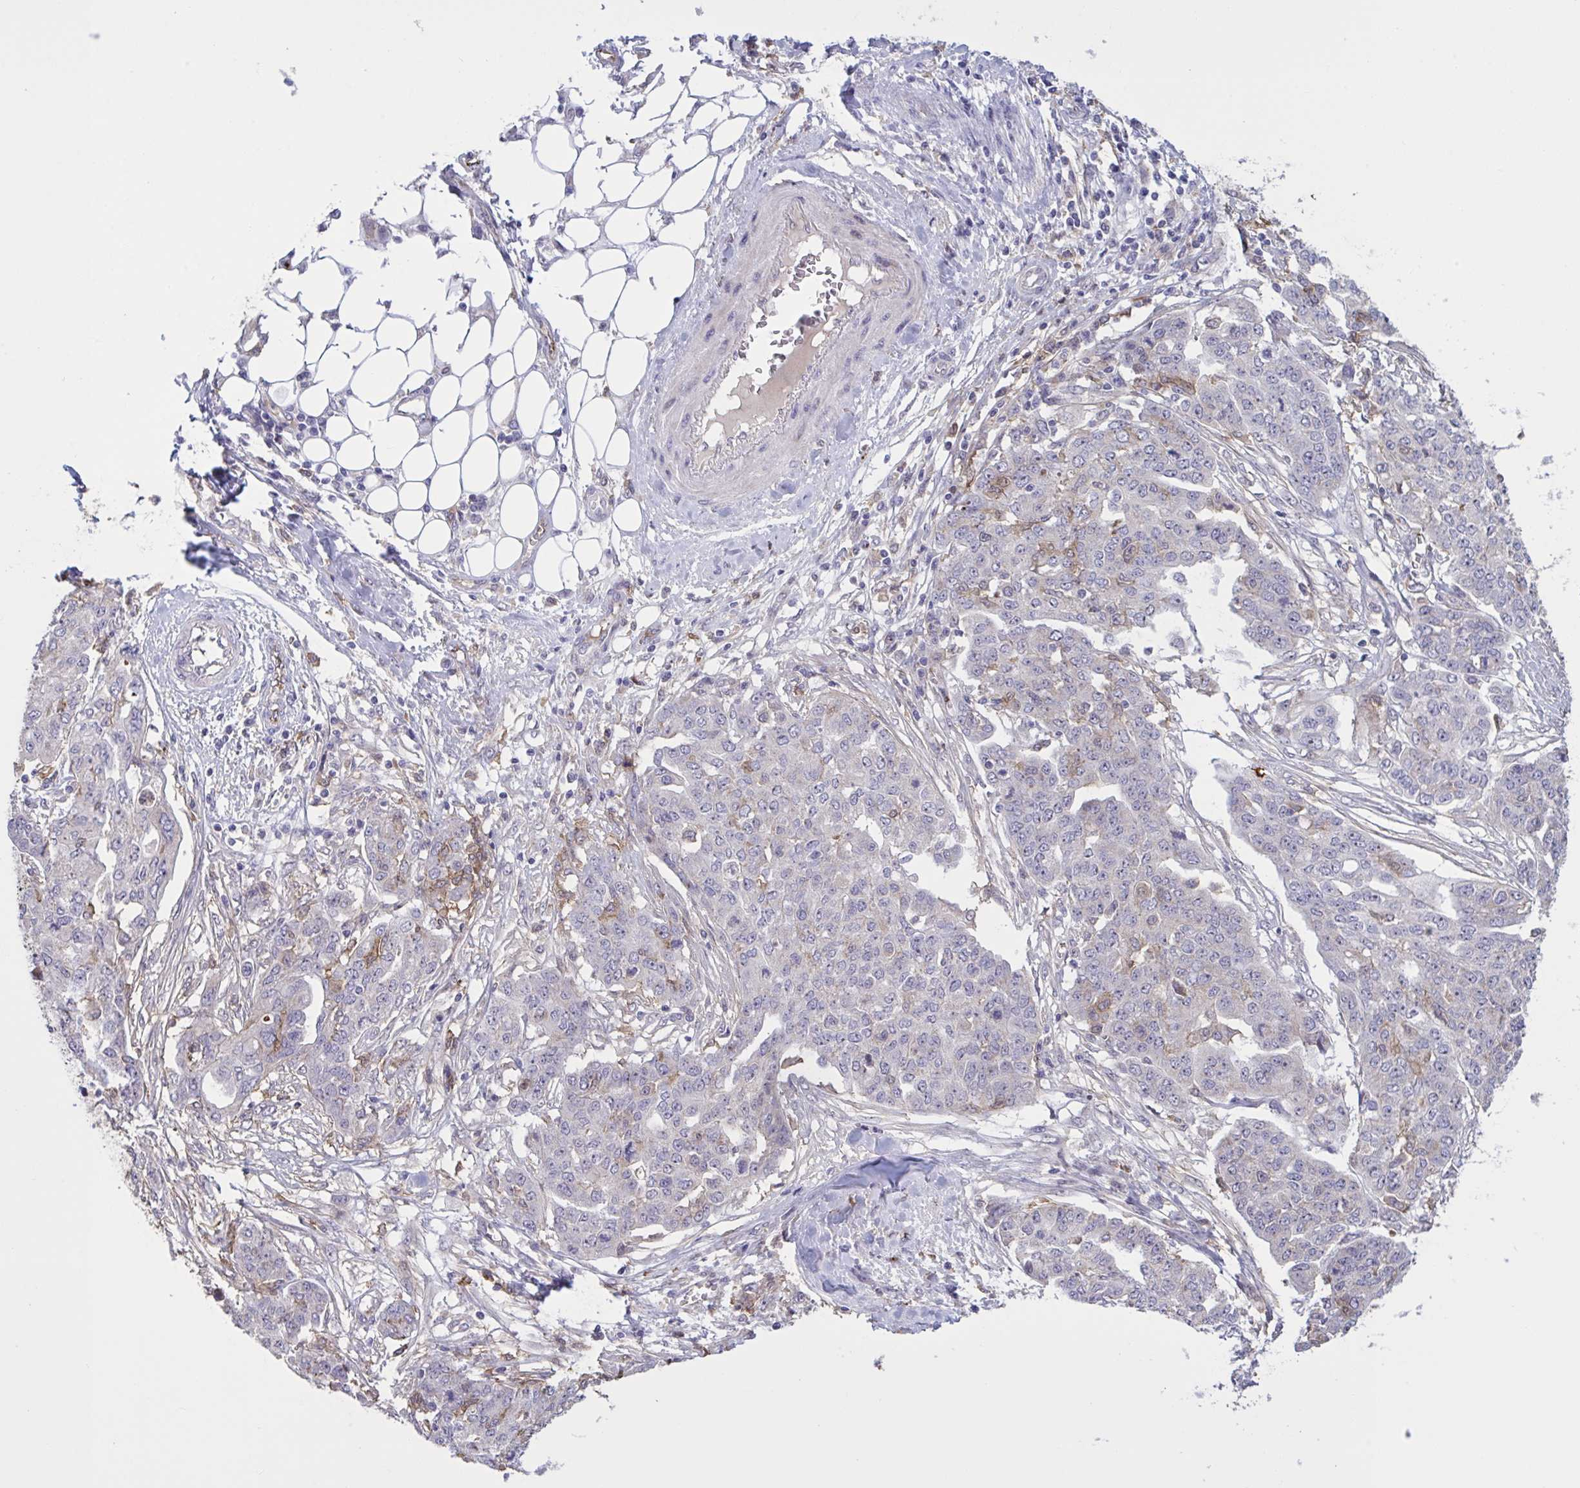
{"staining": {"intensity": "negative", "quantity": "none", "location": "none"}, "tissue": "ovarian cancer", "cell_type": "Tumor cells", "image_type": "cancer", "snomed": [{"axis": "morphology", "description": "Cystadenocarcinoma, serous, NOS"}, {"axis": "topography", "description": "Soft tissue"}, {"axis": "topography", "description": "Ovary"}], "caption": "Tumor cells show no significant positivity in ovarian serous cystadenocarcinoma.", "gene": "CD101", "patient": {"sex": "female", "age": 57}}